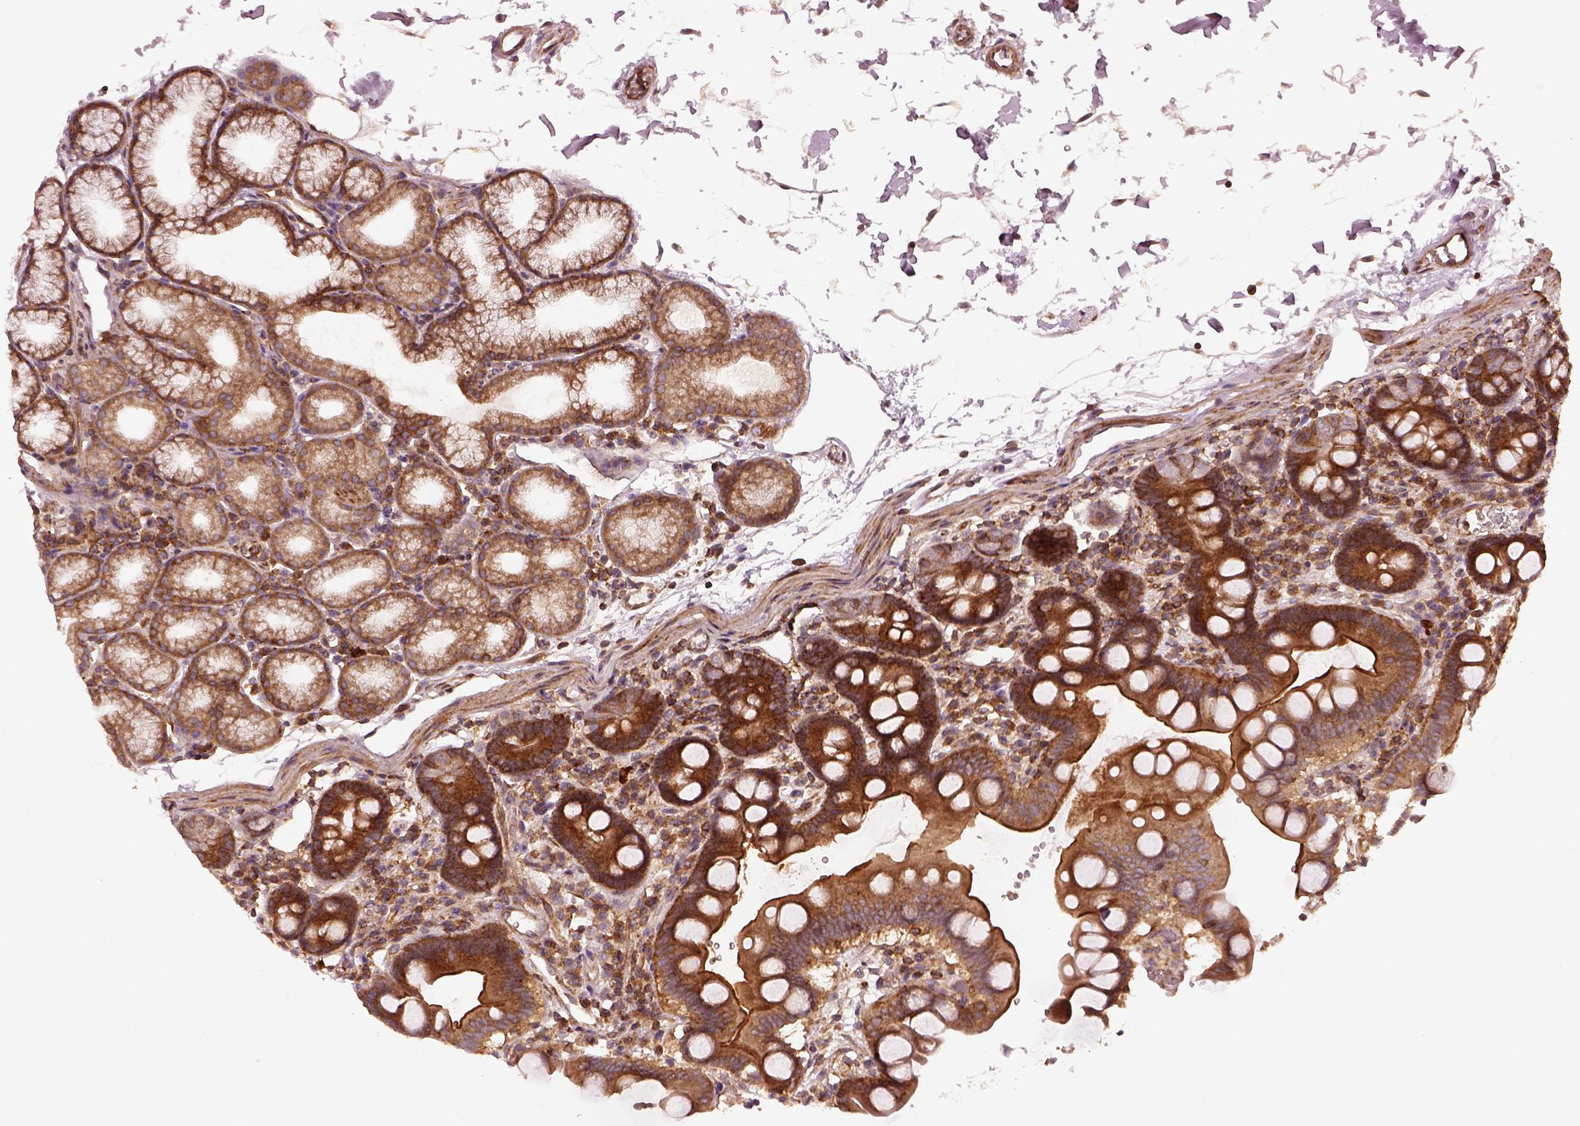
{"staining": {"intensity": "strong", "quantity": ">75%", "location": "cytoplasmic/membranous"}, "tissue": "duodenum", "cell_type": "Glandular cells", "image_type": "normal", "snomed": [{"axis": "morphology", "description": "Normal tissue, NOS"}, {"axis": "topography", "description": "Duodenum"}], "caption": "Immunohistochemistry (DAB (3,3'-diaminobenzidine)) staining of unremarkable human duodenum shows strong cytoplasmic/membranous protein positivity in about >75% of glandular cells. The protein is shown in brown color, while the nuclei are stained blue.", "gene": "LSM14A", "patient": {"sex": "male", "age": 59}}